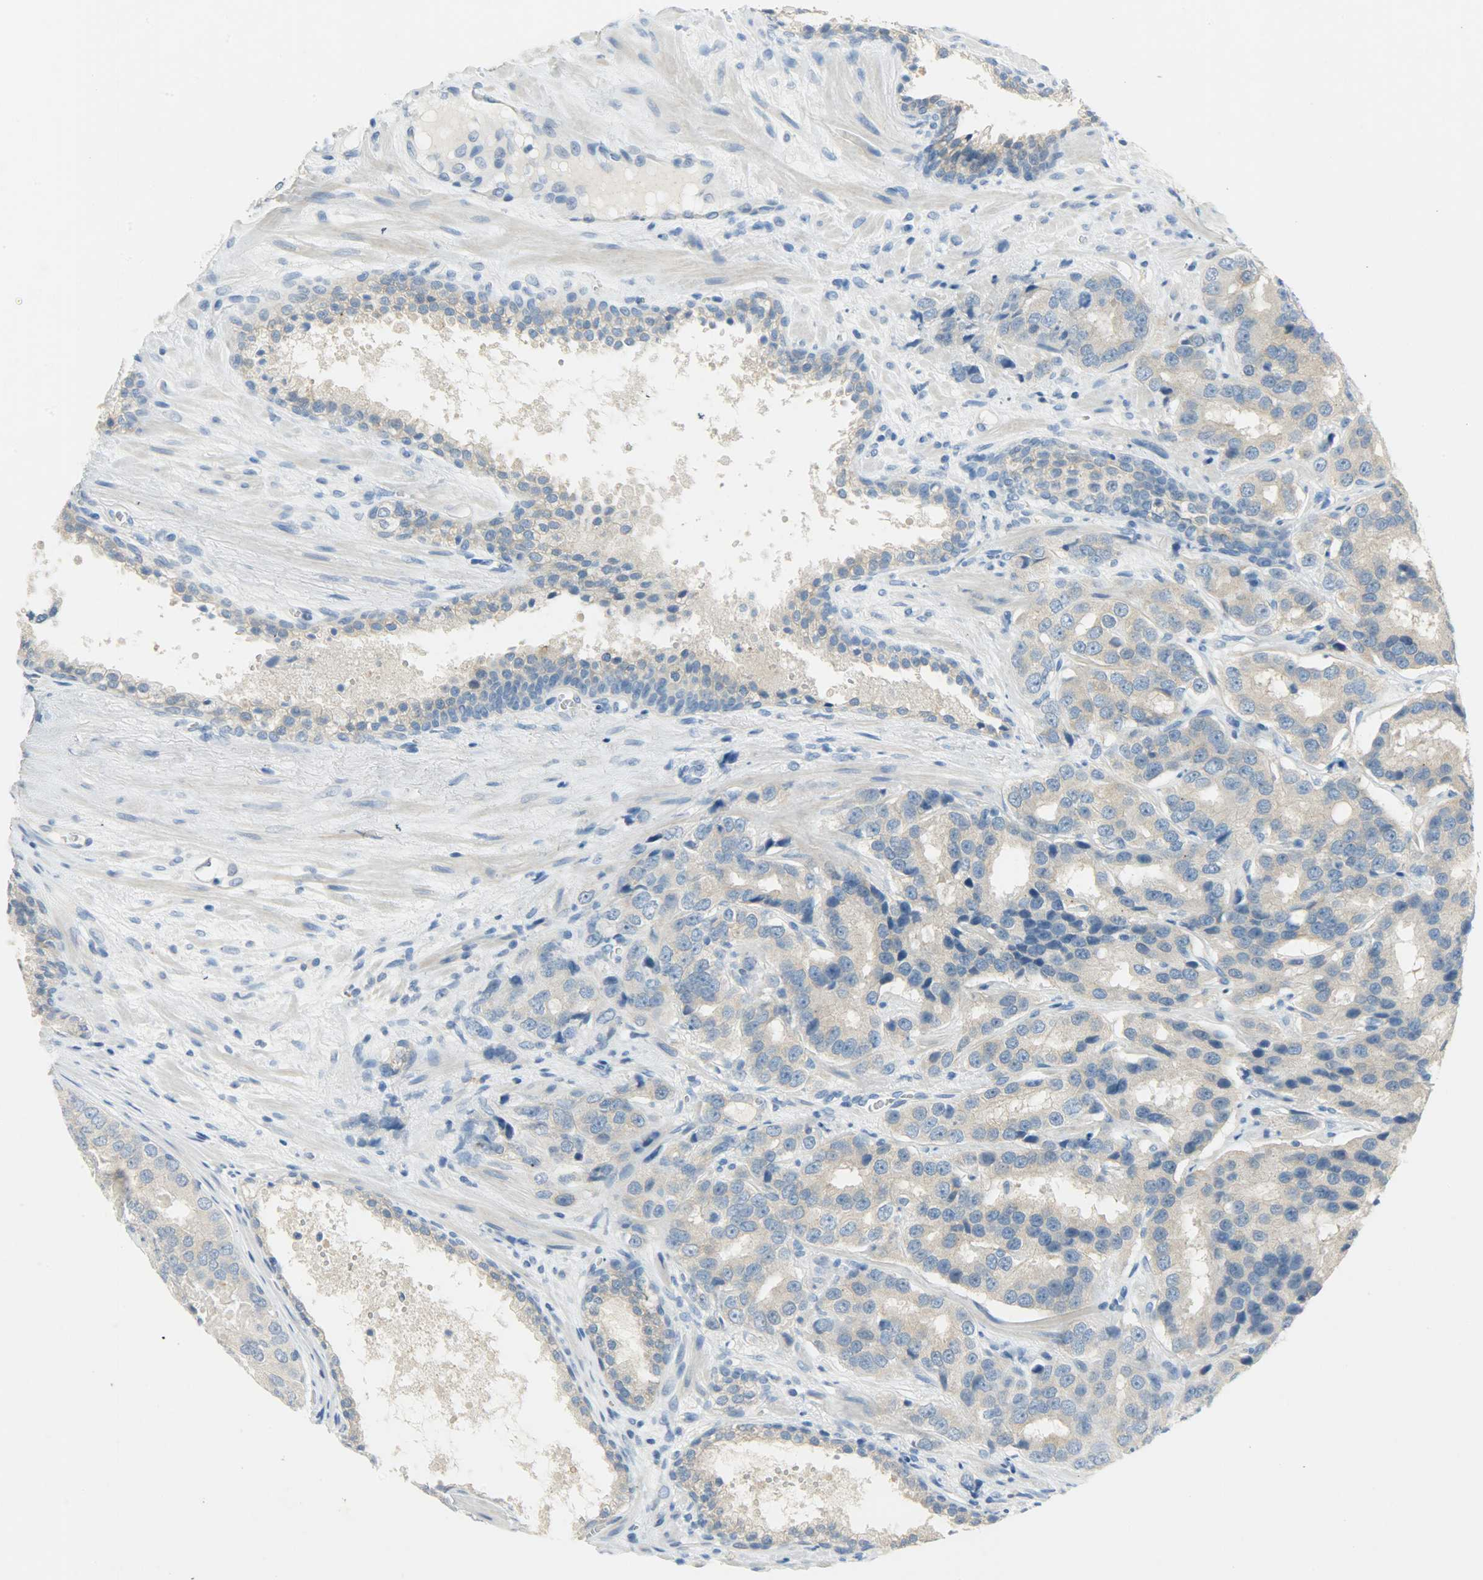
{"staining": {"intensity": "moderate", "quantity": ">75%", "location": "cytoplasmic/membranous"}, "tissue": "prostate cancer", "cell_type": "Tumor cells", "image_type": "cancer", "snomed": [{"axis": "morphology", "description": "Adenocarcinoma, High grade"}, {"axis": "topography", "description": "Prostate"}], "caption": "An IHC photomicrograph of neoplastic tissue is shown. Protein staining in brown shows moderate cytoplasmic/membranous positivity in adenocarcinoma (high-grade) (prostate) within tumor cells.", "gene": "PROM1", "patient": {"sex": "male", "age": 58}}